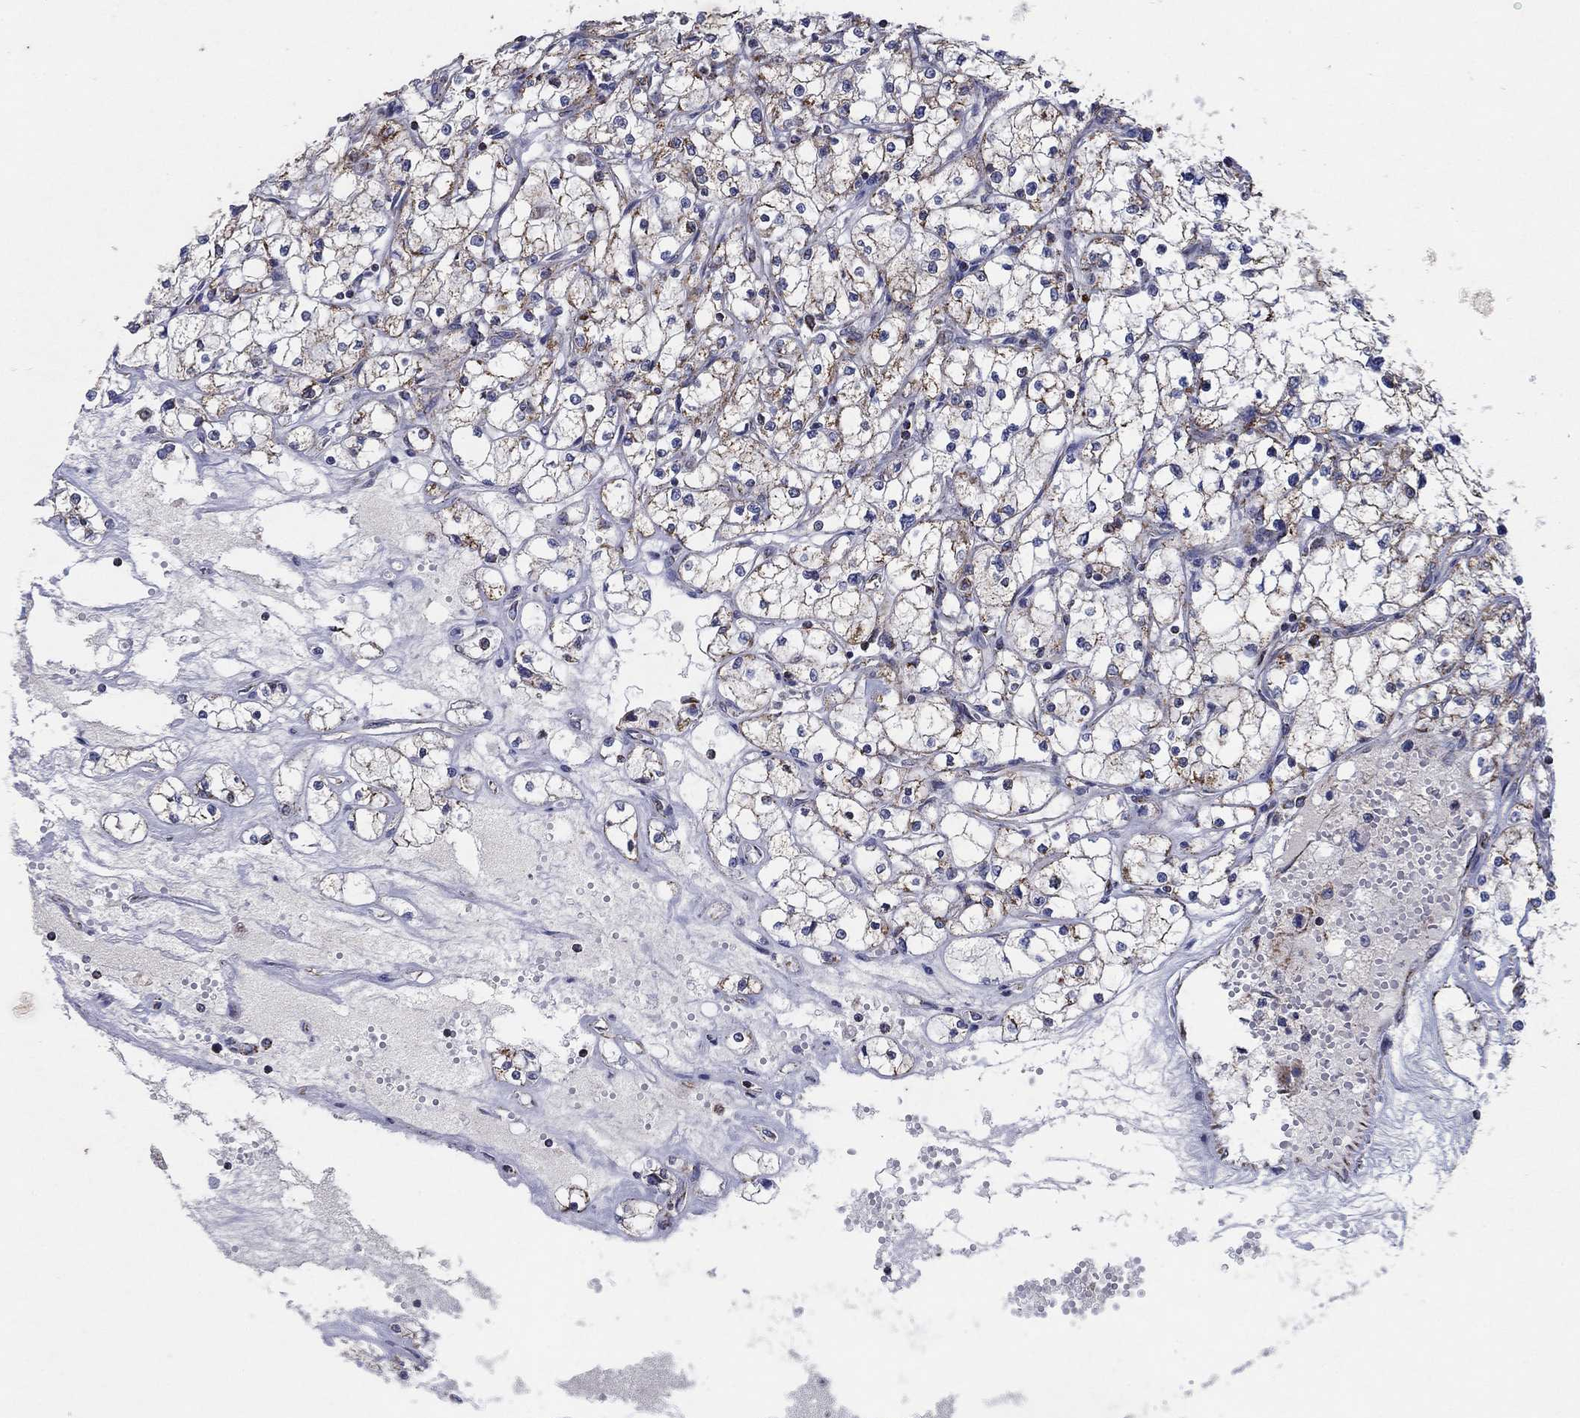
{"staining": {"intensity": "weak", "quantity": "25%-75%", "location": "cytoplasmic/membranous"}, "tissue": "renal cancer", "cell_type": "Tumor cells", "image_type": "cancer", "snomed": [{"axis": "morphology", "description": "Adenocarcinoma, NOS"}, {"axis": "topography", "description": "Kidney"}], "caption": "Immunohistochemical staining of human renal cancer exhibits low levels of weak cytoplasmic/membranous expression in about 25%-75% of tumor cells. (DAB IHC, brown staining for protein, blue staining for nuclei).", "gene": "C9orf85", "patient": {"sex": "male", "age": 67}}